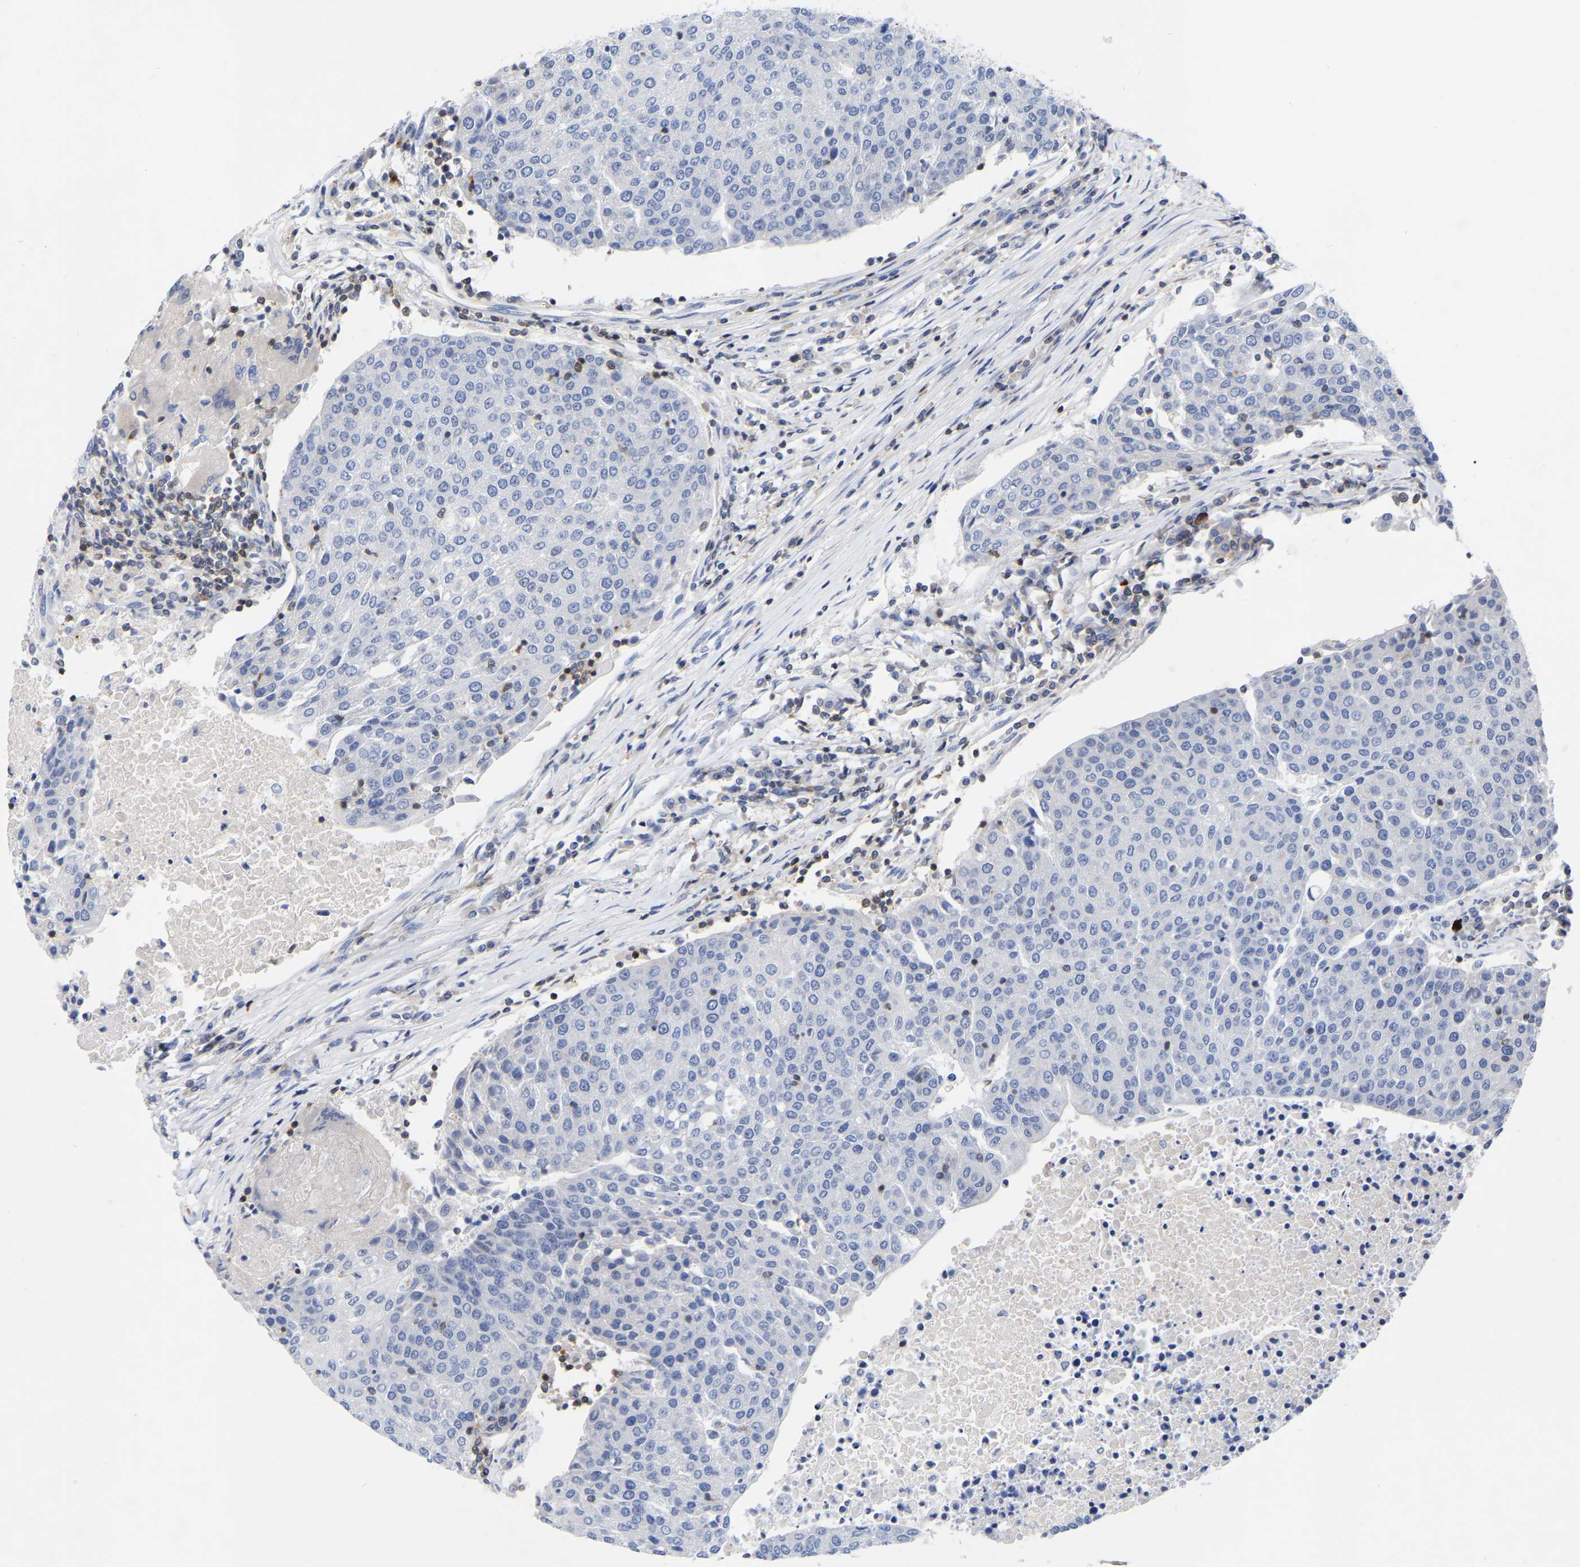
{"staining": {"intensity": "negative", "quantity": "none", "location": "none"}, "tissue": "urothelial cancer", "cell_type": "Tumor cells", "image_type": "cancer", "snomed": [{"axis": "morphology", "description": "Urothelial carcinoma, High grade"}, {"axis": "topography", "description": "Urinary bladder"}], "caption": "Immunohistochemical staining of human urothelial carcinoma (high-grade) shows no significant positivity in tumor cells.", "gene": "PTPN7", "patient": {"sex": "female", "age": 85}}